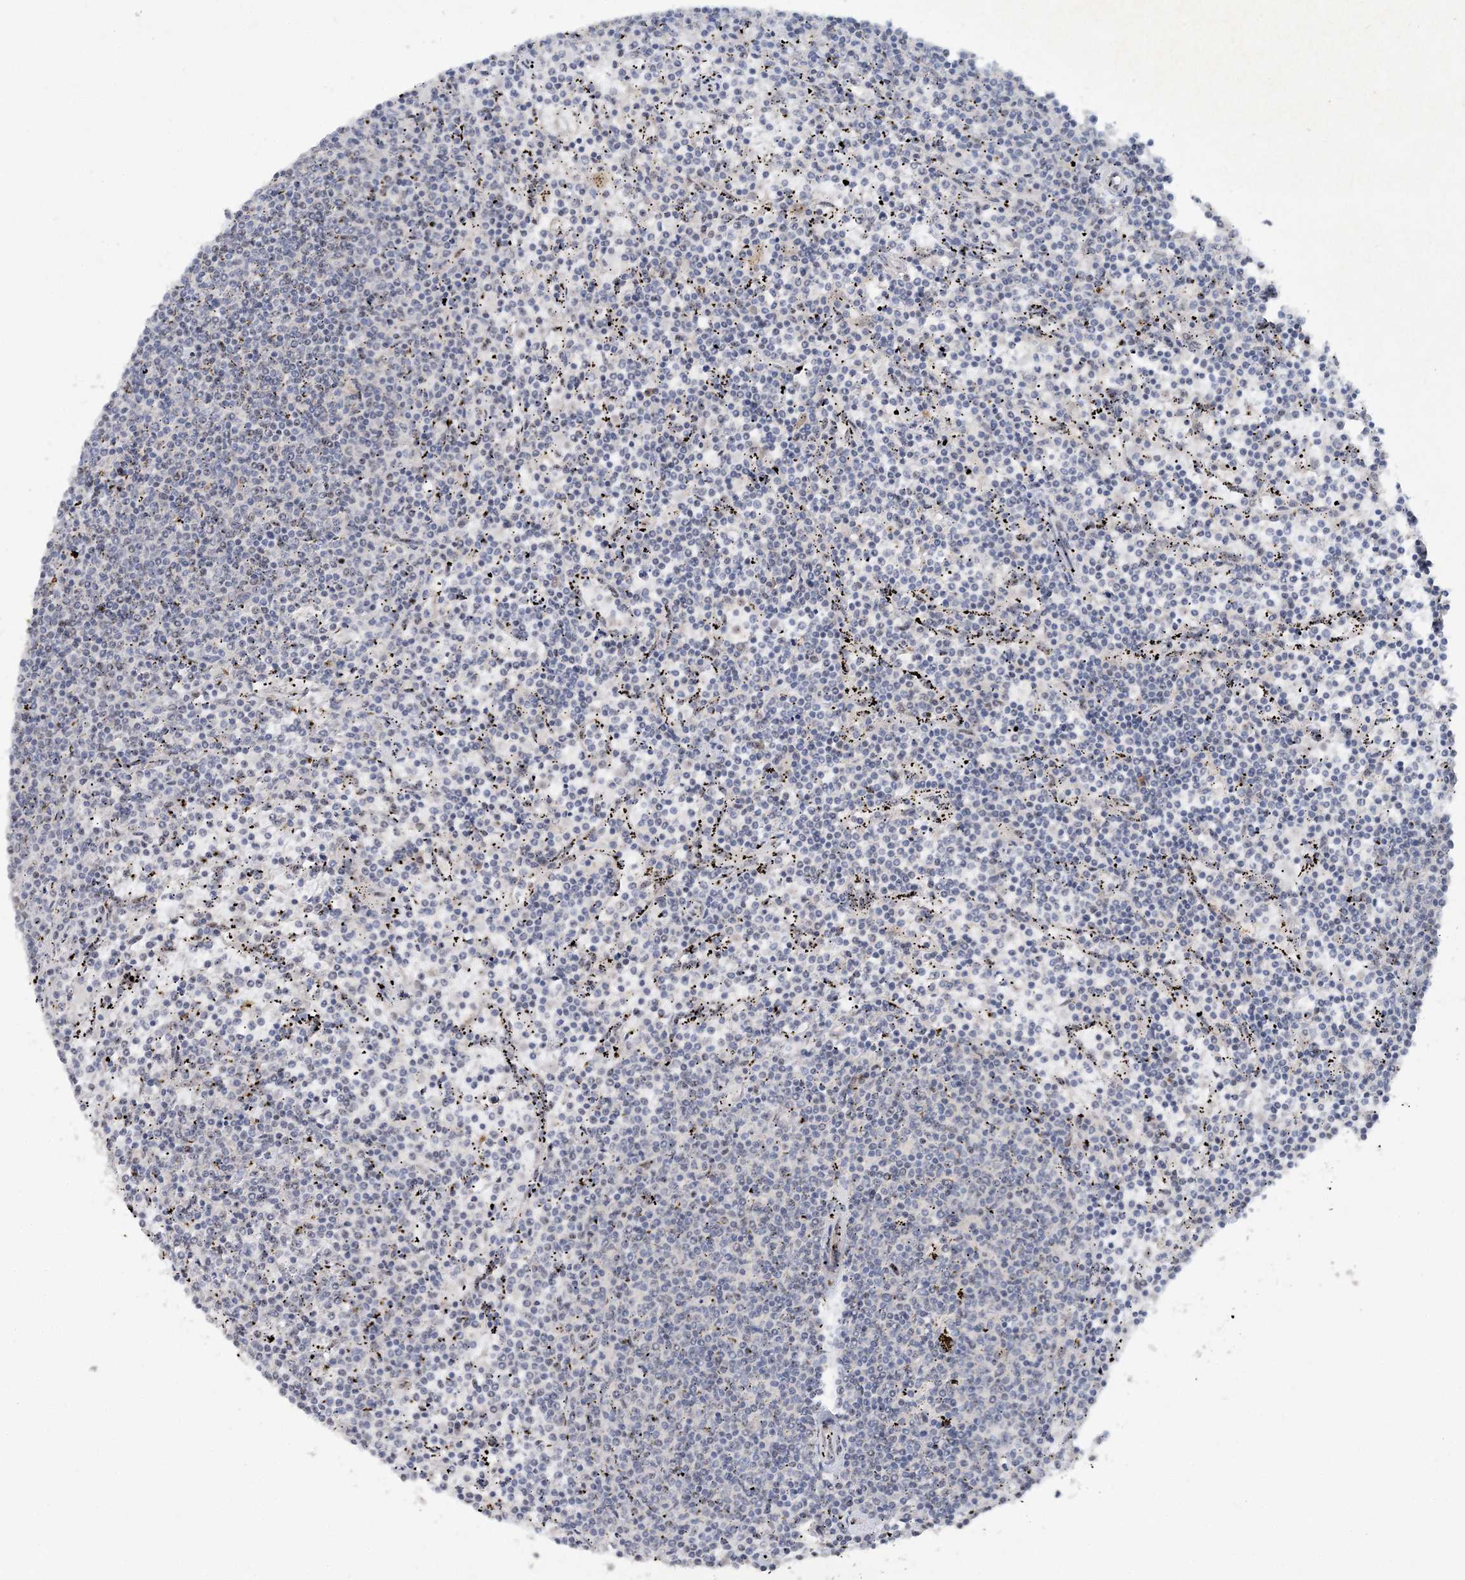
{"staining": {"intensity": "negative", "quantity": "none", "location": "none"}, "tissue": "lymphoma", "cell_type": "Tumor cells", "image_type": "cancer", "snomed": [{"axis": "morphology", "description": "Malignant lymphoma, non-Hodgkin's type, Low grade"}, {"axis": "topography", "description": "Spleen"}], "caption": "IHC of malignant lymphoma, non-Hodgkin's type (low-grade) displays no staining in tumor cells.", "gene": "GIN1", "patient": {"sex": "female", "age": 50}}